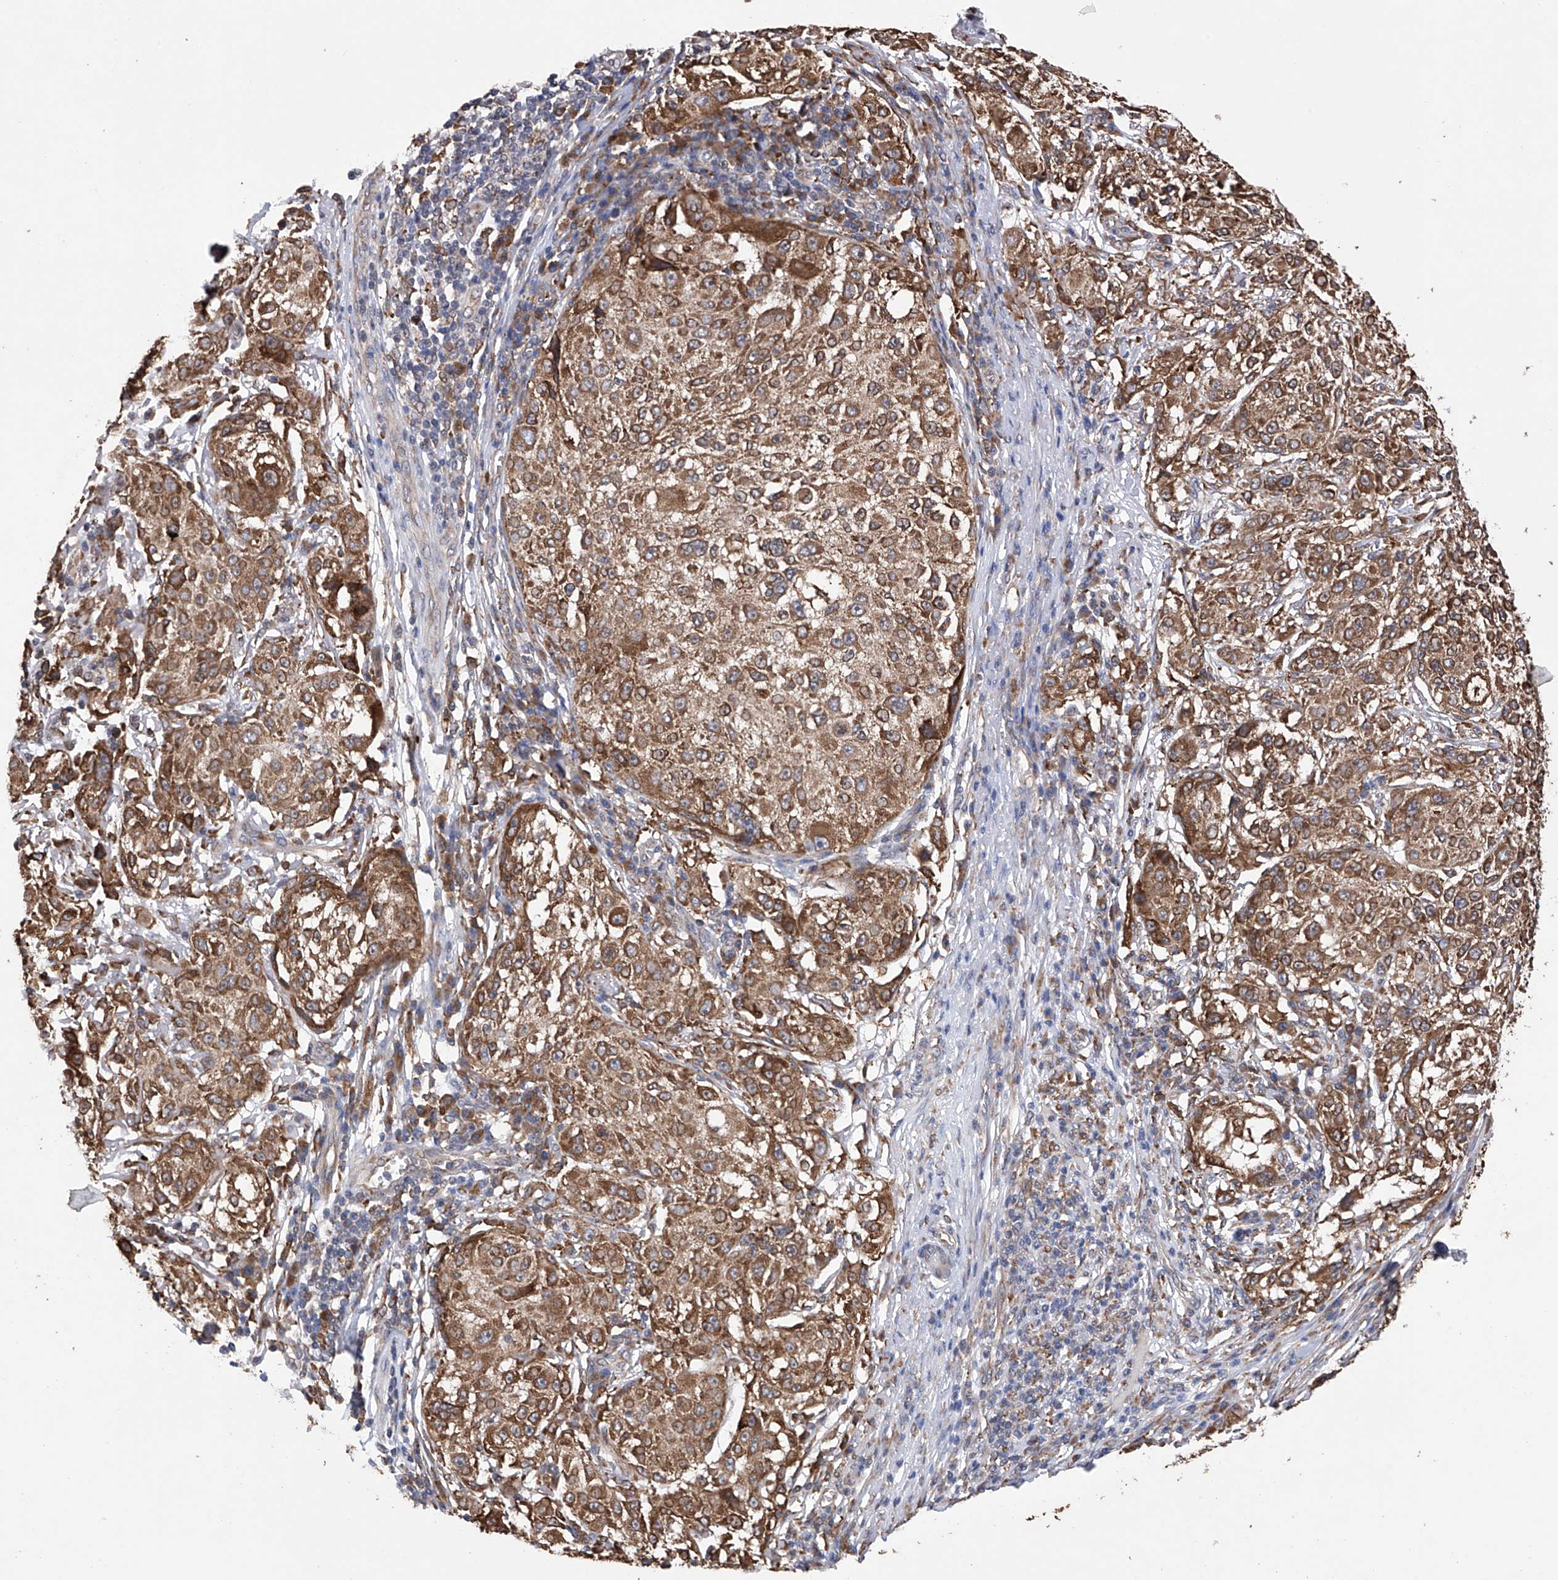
{"staining": {"intensity": "moderate", "quantity": ">75%", "location": "cytoplasmic/membranous"}, "tissue": "melanoma", "cell_type": "Tumor cells", "image_type": "cancer", "snomed": [{"axis": "morphology", "description": "Necrosis, NOS"}, {"axis": "morphology", "description": "Malignant melanoma, NOS"}, {"axis": "topography", "description": "Skin"}], "caption": "Approximately >75% of tumor cells in melanoma demonstrate moderate cytoplasmic/membranous protein staining as visualized by brown immunohistochemical staining.", "gene": "DNAH8", "patient": {"sex": "female", "age": 87}}